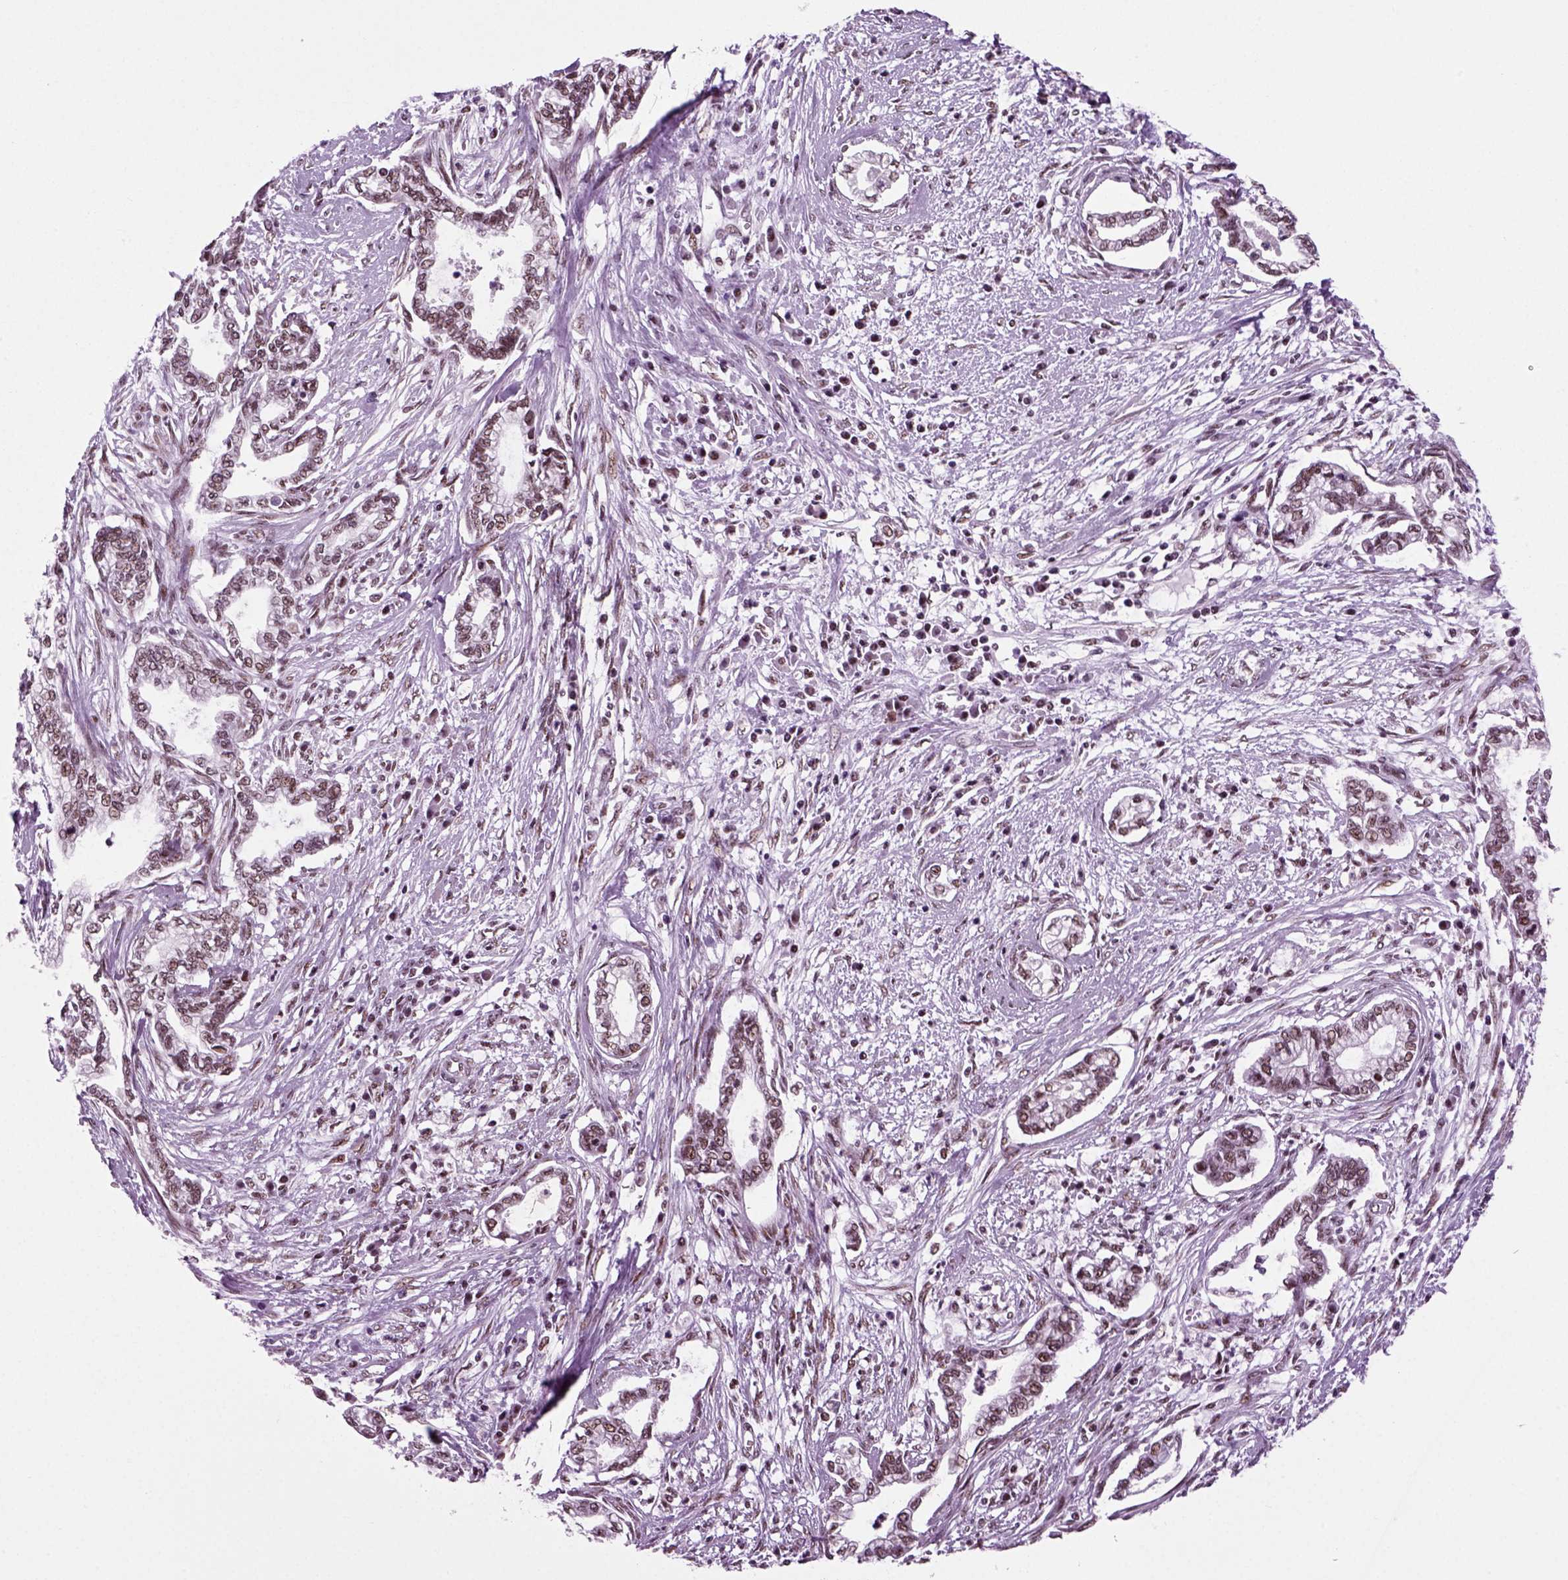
{"staining": {"intensity": "weak", "quantity": ">75%", "location": "nuclear"}, "tissue": "cervical cancer", "cell_type": "Tumor cells", "image_type": "cancer", "snomed": [{"axis": "morphology", "description": "Adenocarcinoma, NOS"}, {"axis": "topography", "description": "Cervix"}], "caption": "Weak nuclear staining for a protein is seen in approximately >75% of tumor cells of adenocarcinoma (cervical) using immunohistochemistry (IHC).", "gene": "RCOR3", "patient": {"sex": "female", "age": 62}}